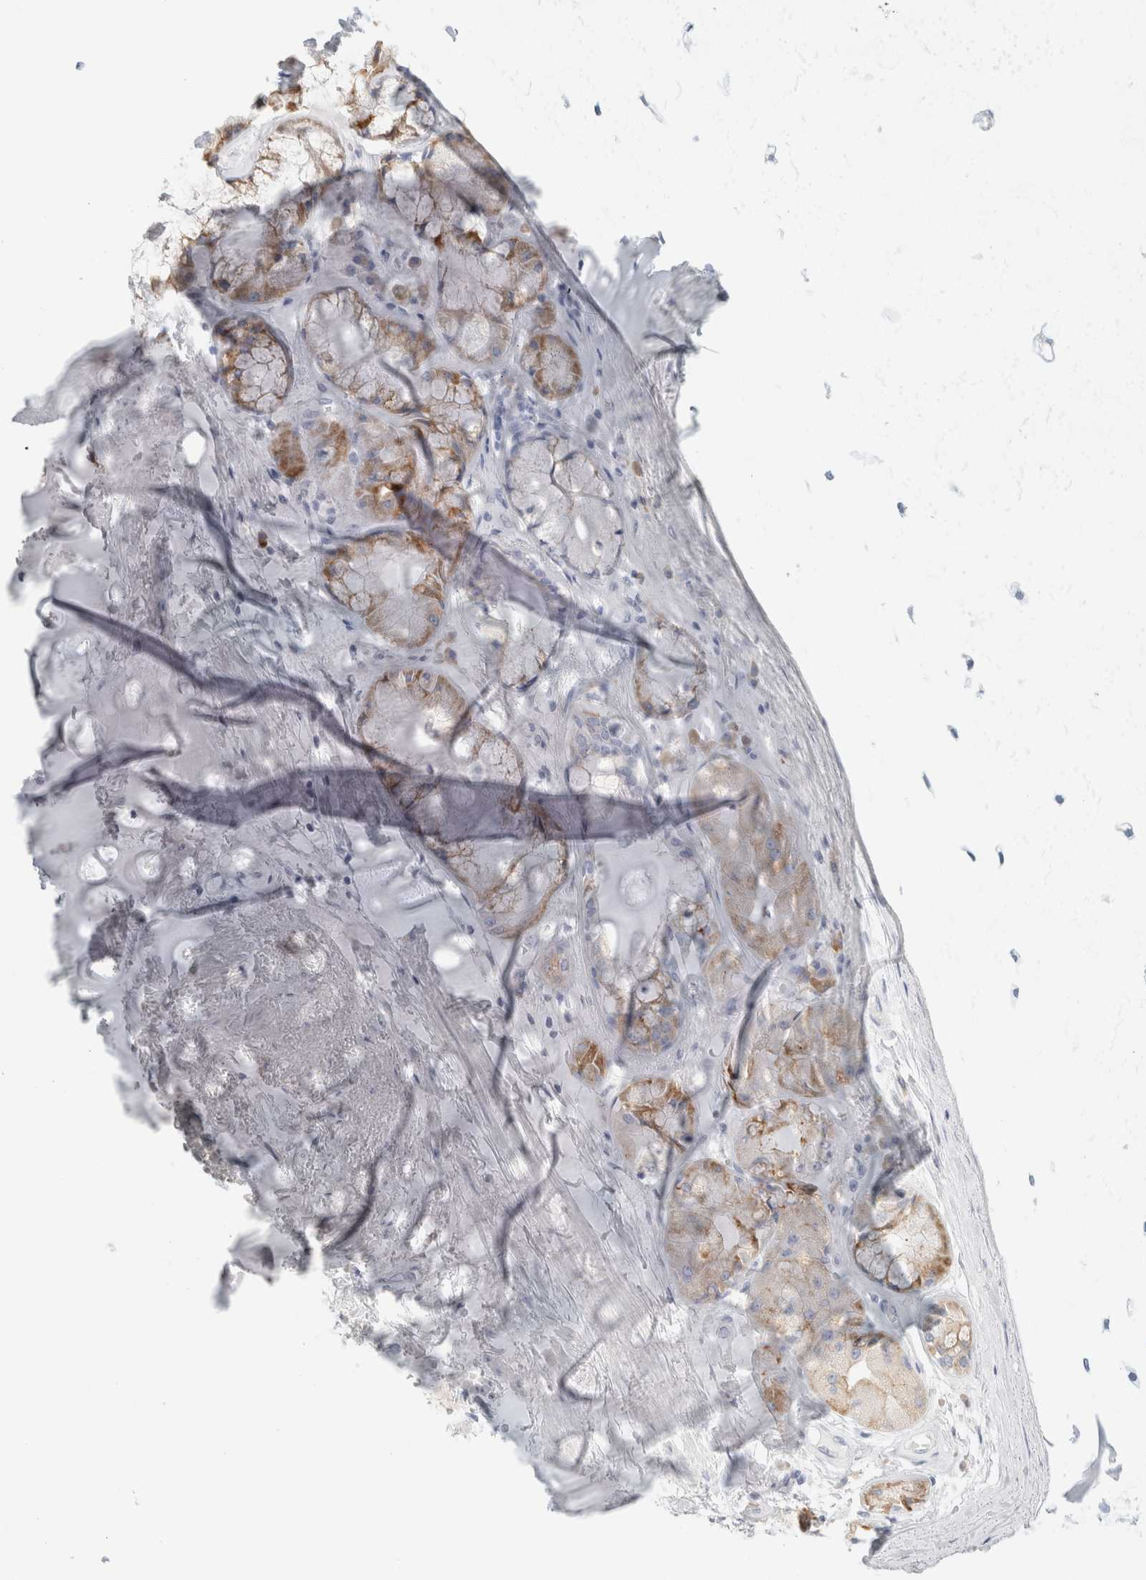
{"staining": {"intensity": "negative", "quantity": "none", "location": "none"}, "tissue": "adipose tissue", "cell_type": "Adipocytes", "image_type": "normal", "snomed": [{"axis": "morphology", "description": "Normal tissue, NOS"}, {"axis": "topography", "description": "Bronchus"}], "caption": "This is an immunohistochemistry histopathology image of unremarkable human adipose tissue. There is no expression in adipocytes.", "gene": "CSK", "patient": {"sex": "male", "age": 66}}